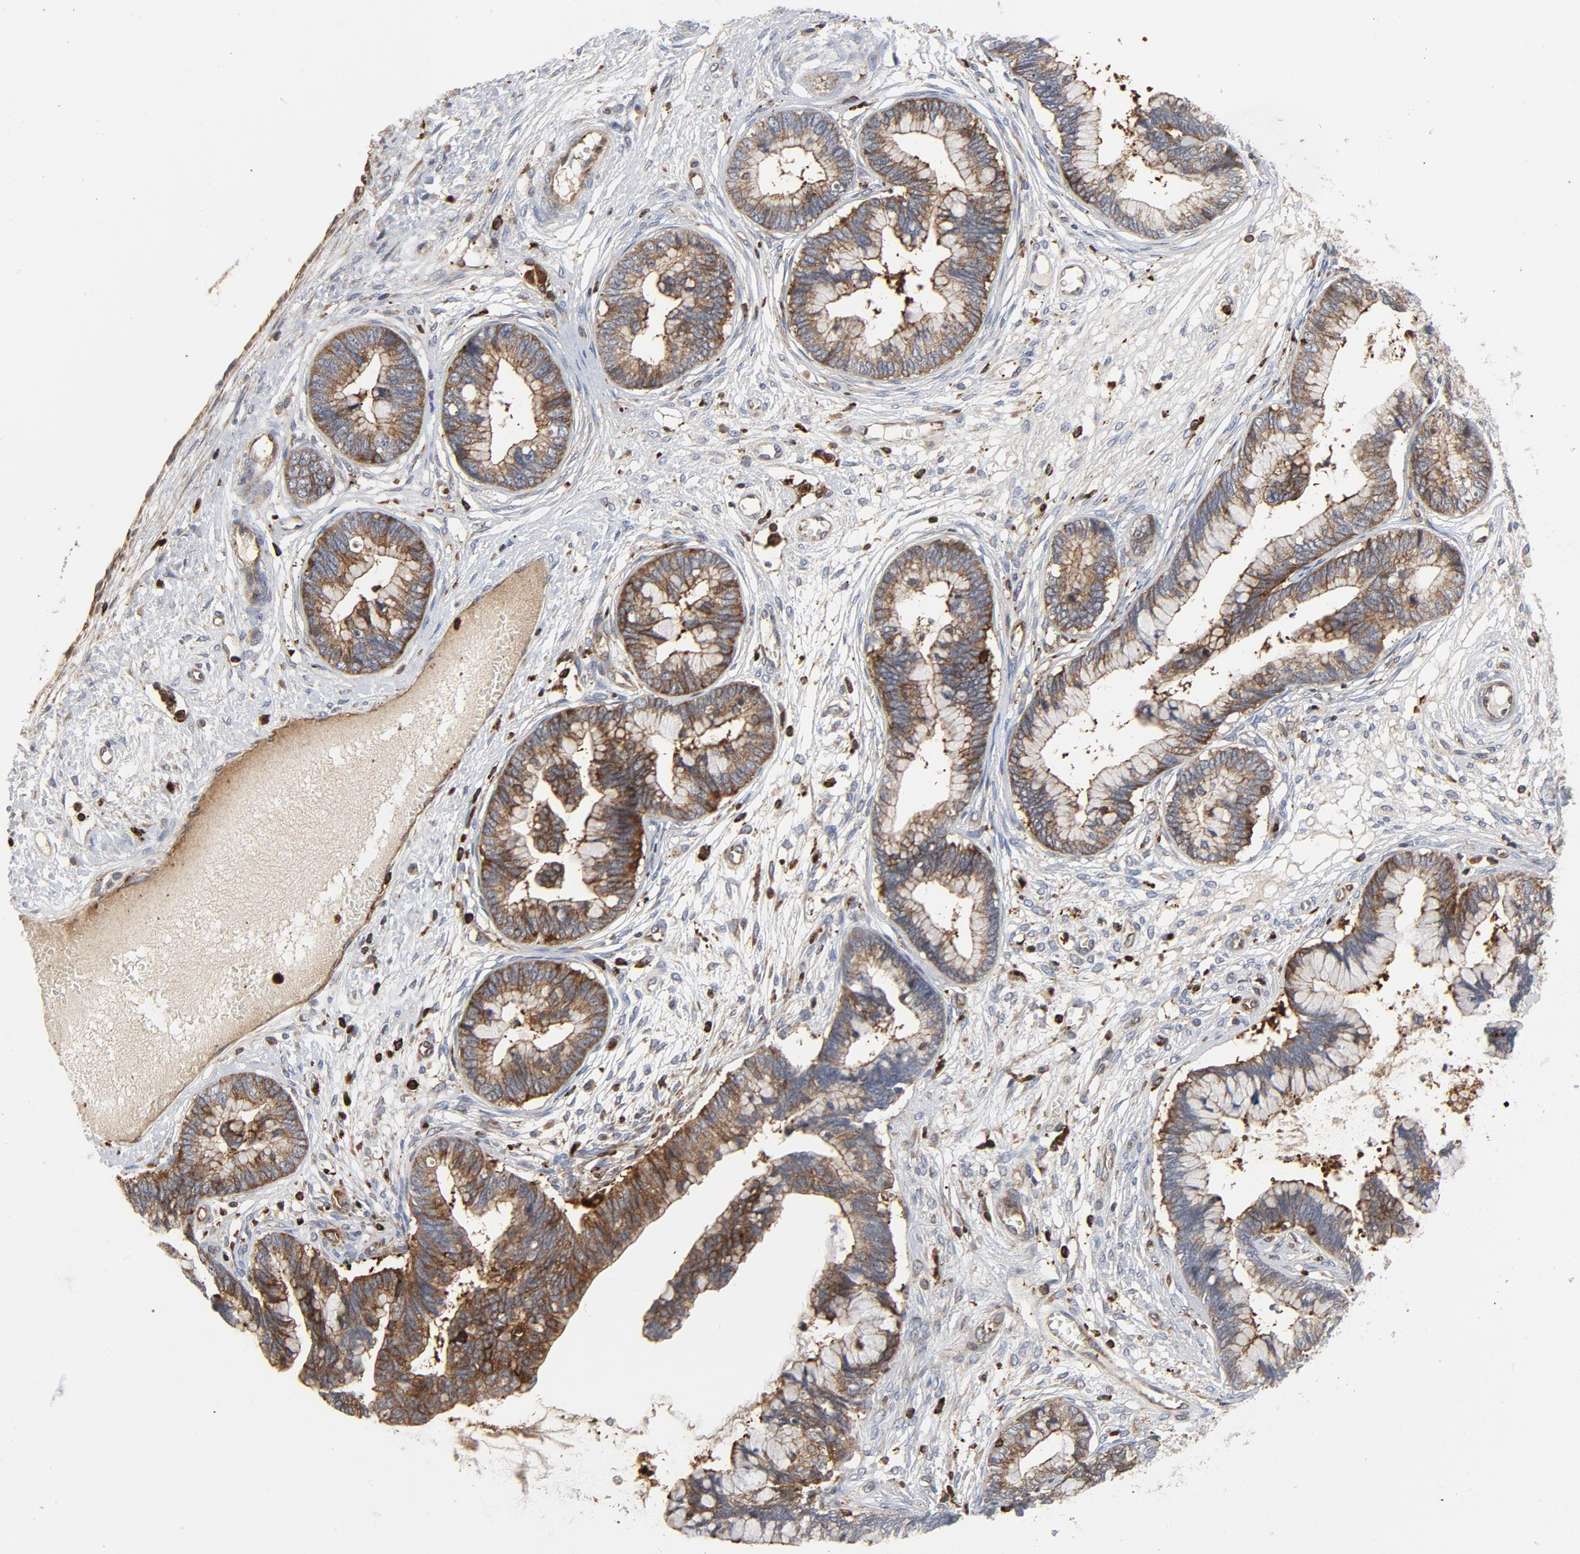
{"staining": {"intensity": "moderate", "quantity": ">75%", "location": "cytoplasmic/membranous"}, "tissue": "cervical cancer", "cell_type": "Tumor cells", "image_type": "cancer", "snomed": [{"axis": "morphology", "description": "Adenocarcinoma, NOS"}, {"axis": "topography", "description": "Cervix"}], "caption": "An immunohistochemistry image of tumor tissue is shown. Protein staining in brown labels moderate cytoplasmic/membranous positivity in cervical adenocarcinoma within tumor cells. The protein is stained brown, and the nuclei are stained in blue (DAB (3,3'-diaminobenzidine) IHC with brightfield microscopy, high magnification).", "gene": "YES1", "patient": {"sex": "female", "age": 44}}